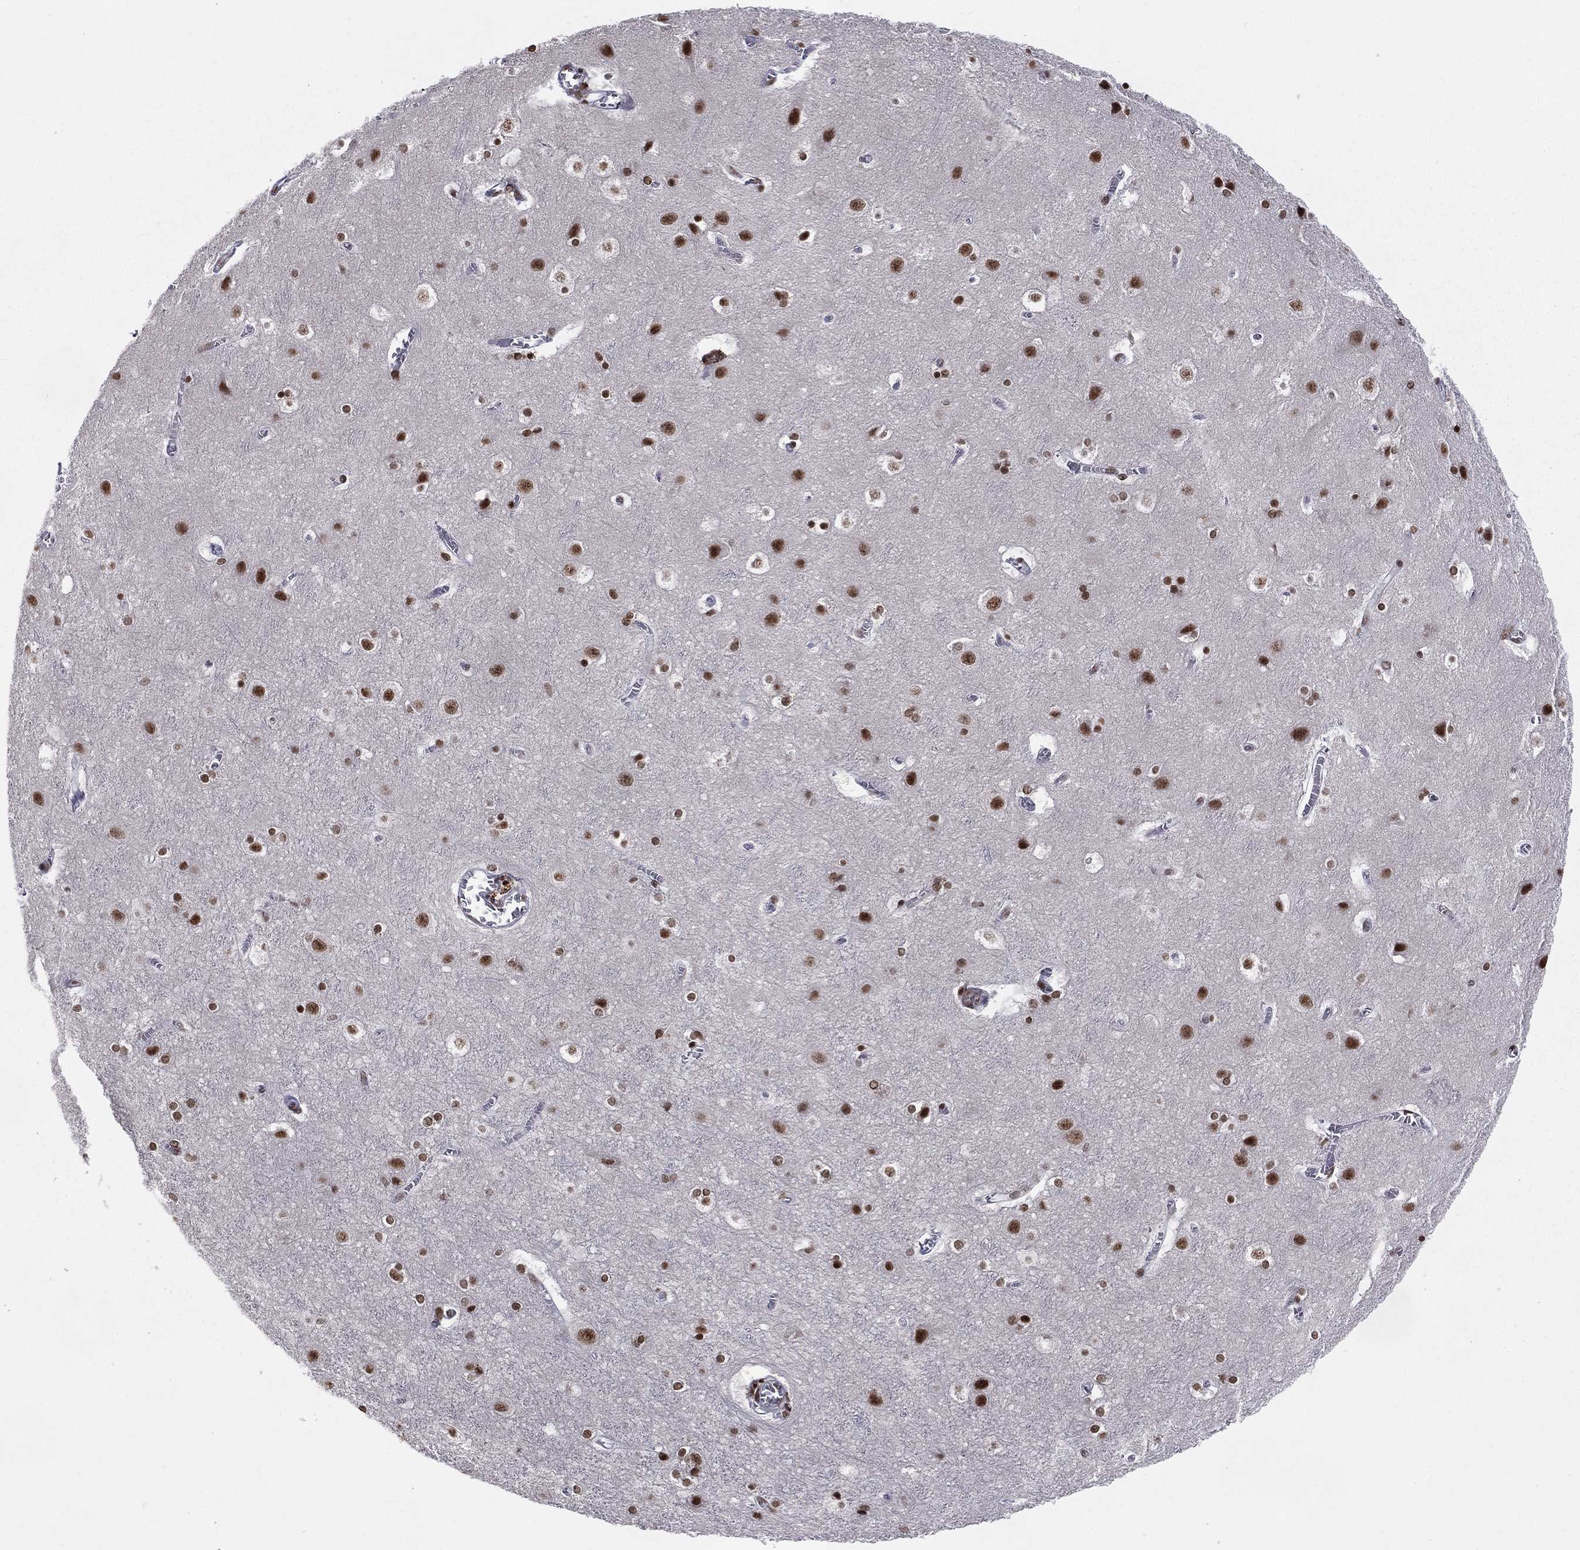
{"staining": {"intensity": "negative", "quantity": "none", "location": "none"}, "tissue": "cerebral cortex", "cell_type": "Endothelial cells", "image_type": "normal", "snomed": [{"axis": "morphology", "description": "Normal tissue, NOS"}, {"axis": "topography", "description": "Cerebral cortex"}], "caption": "Immunohistochemistry (IHC) histopathology image of unremarkable cerebral cortex: cerebral cortex stained with DAB reveals no significant protein expression in endothelial cells. (Stains: DAB (3,3'-diaminobenzidine) immunohistochemistry (IHC) with hematoxylin counter stain, Microscopy: brightfield microscopy at high magnification).", "gene": "RFX7", "patient": {"sex": "male", "age": 59}}